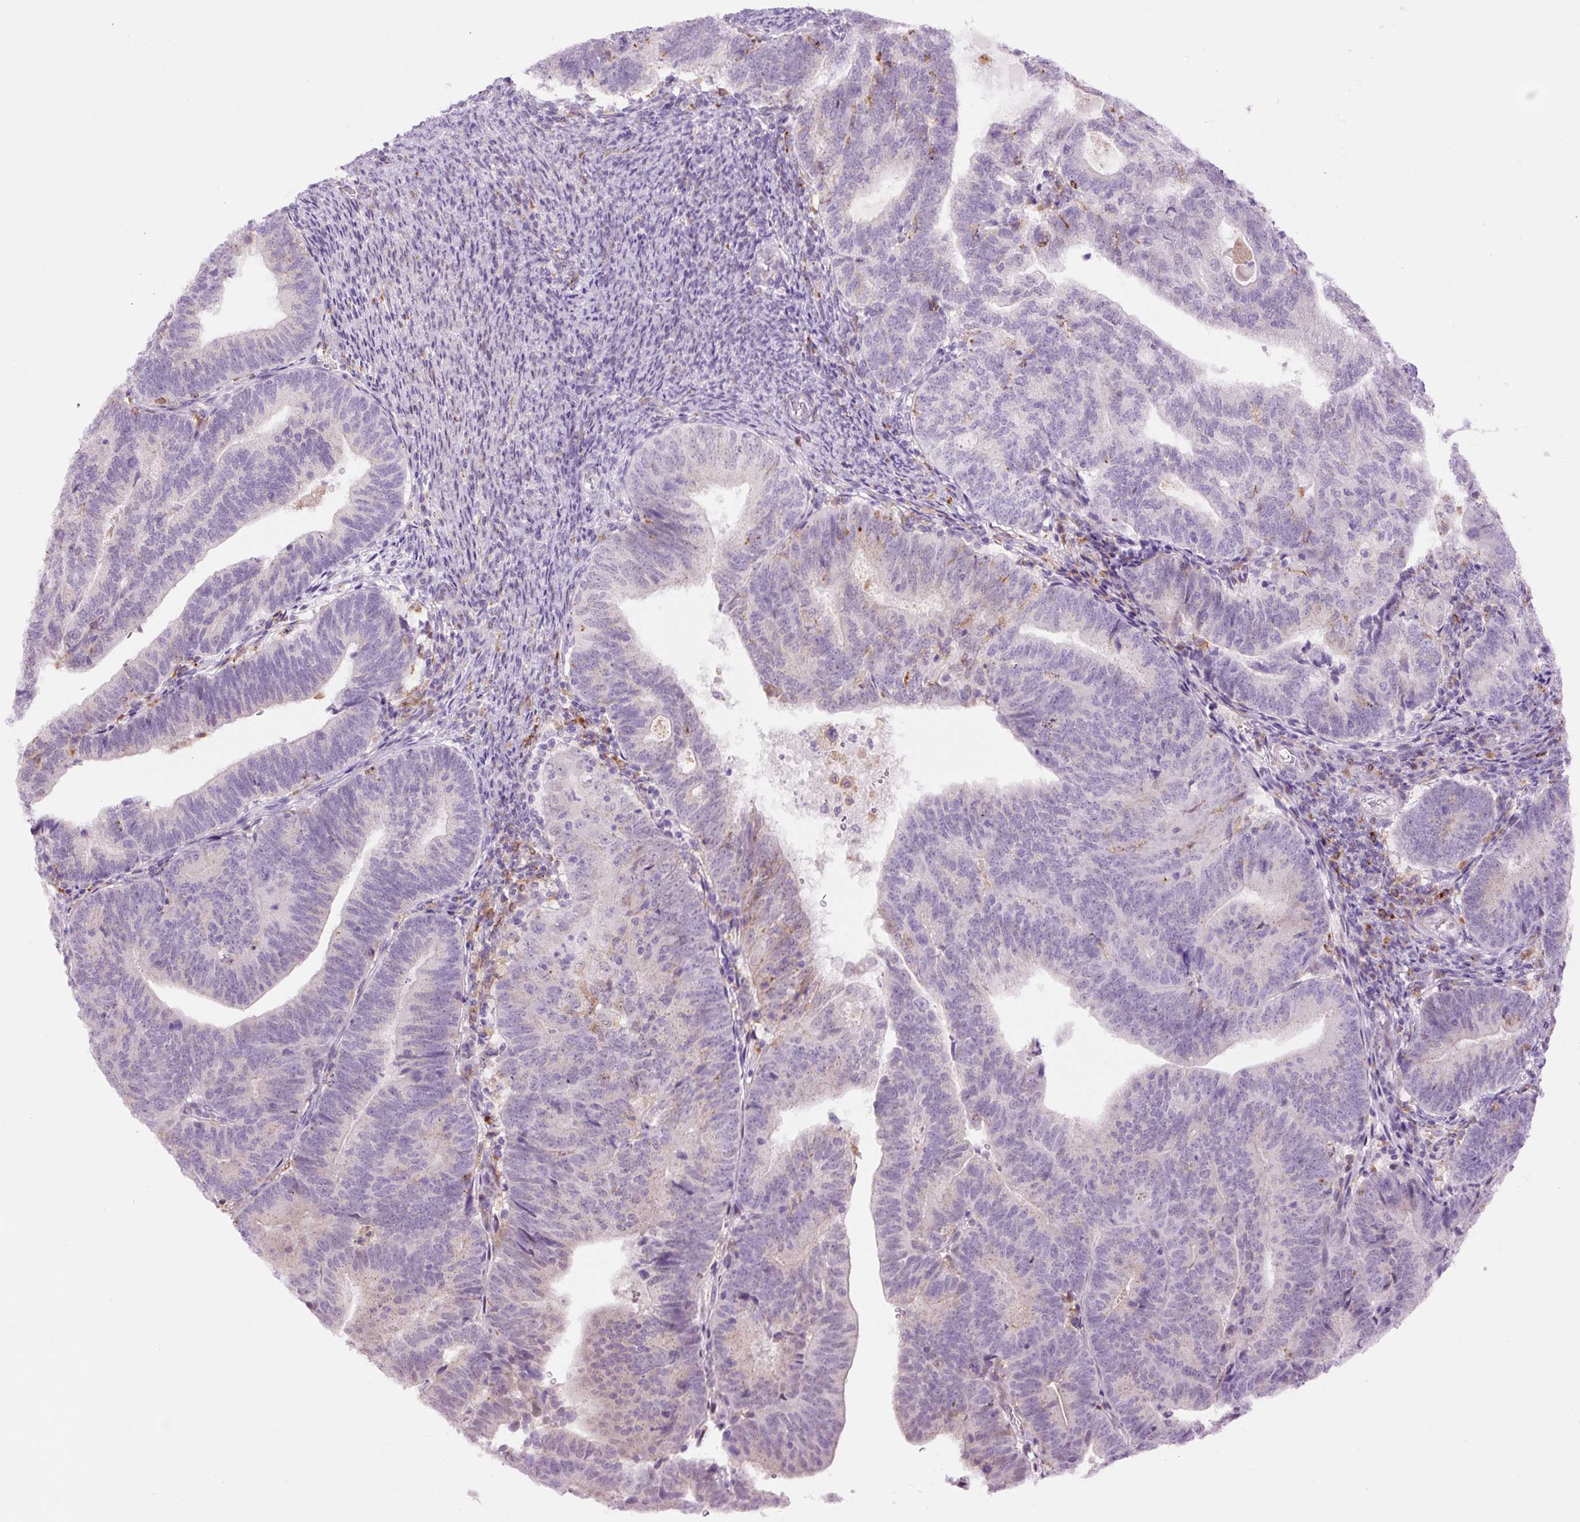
{"staining": {"intensity": "weak", "quantity": "<25%", "location": "cytoplasmic/membranous"}, "tissue": "endometrial cancer", "cell_type": "Tumor cells", "image_type": "cancer", "snomed": [{"axis": "morphology", "description": "Adenocarcinoma, NOS"}, {"axis": "topography", "description": "Endometrium"}], "caption": "The micrograph displays no staining of tumor cells in endometrial cancer (adenocarcinoma).", "gene": "LY86", "patient": {"sex": "female", "age": 70}}